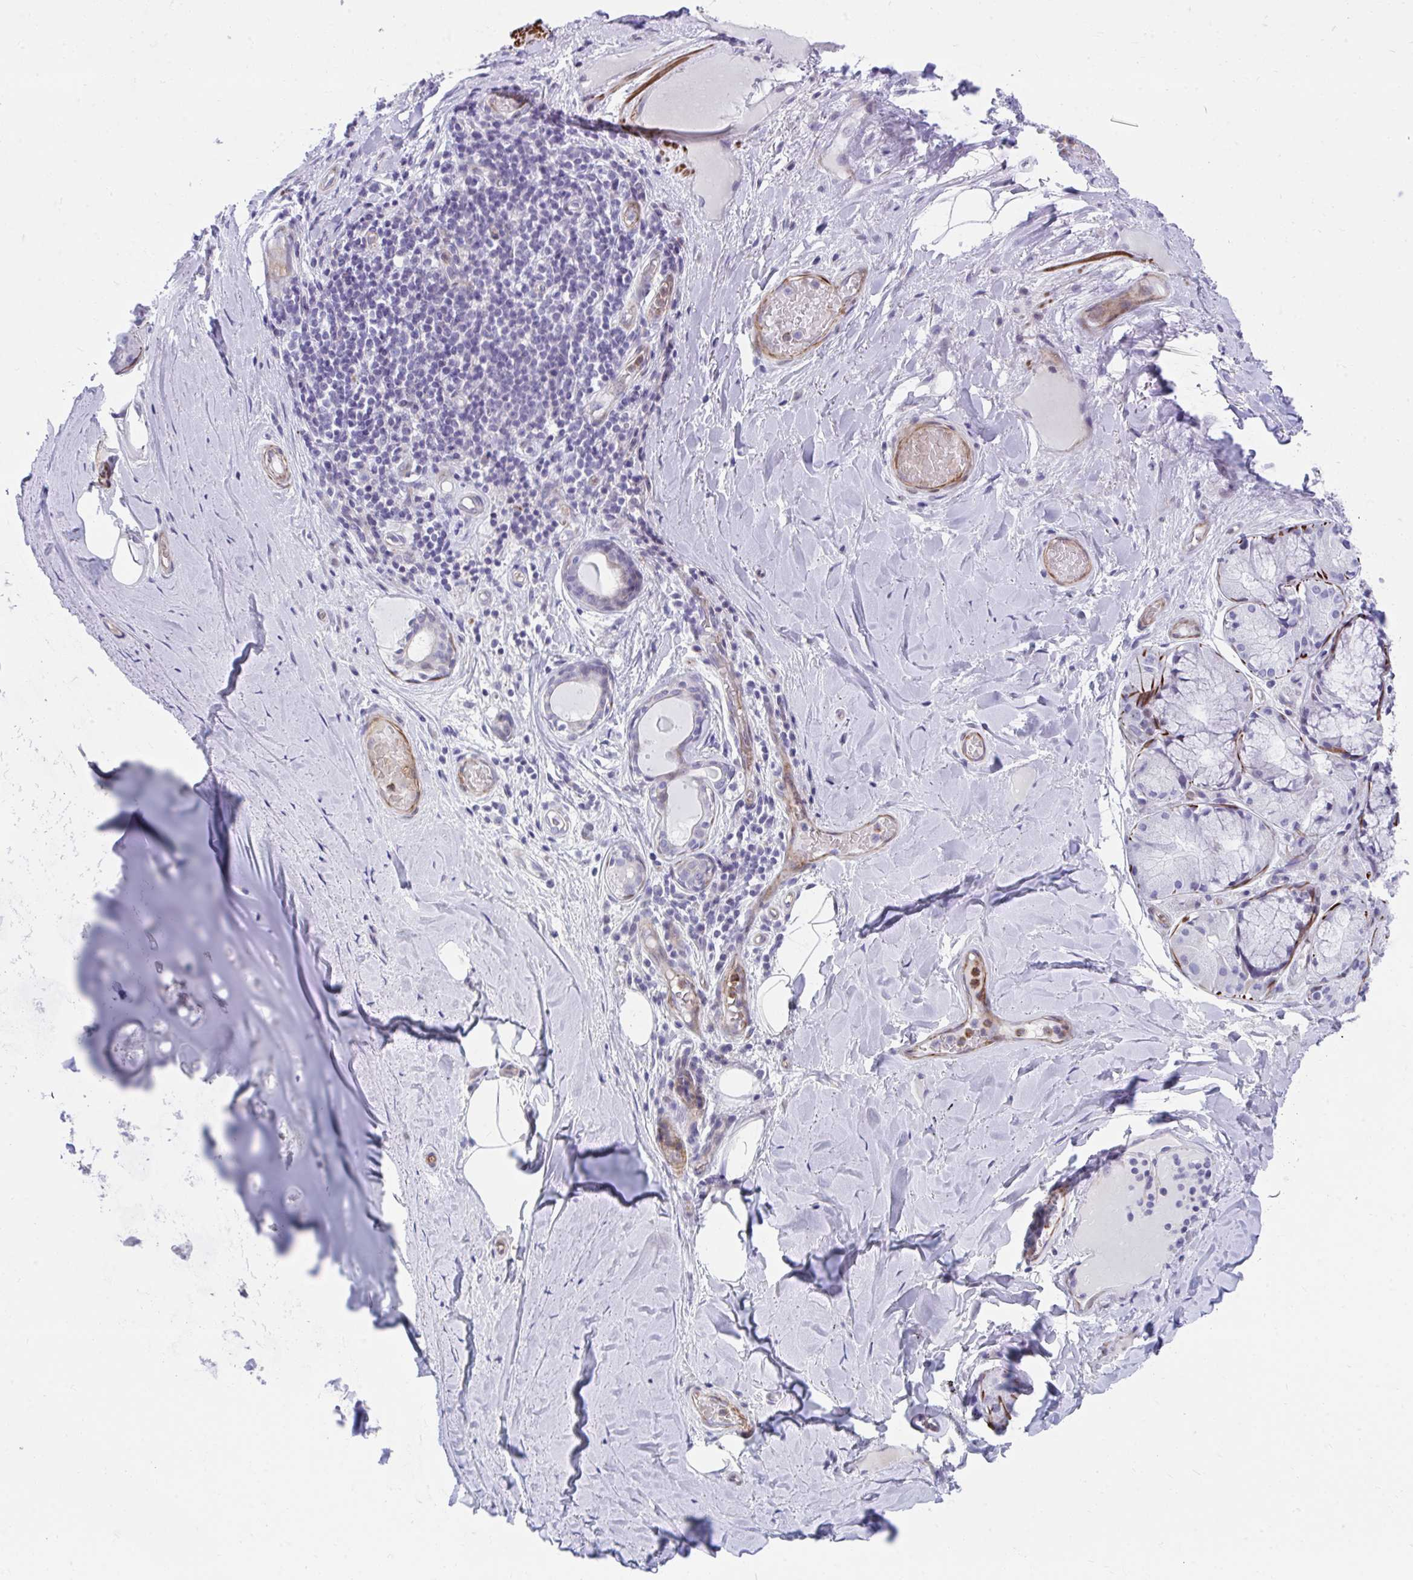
{"staining": {"intensity": "negative", "quantity": "none", "location": "none"}, "tissue": "adipose tissue", "cell_type": "Adipocytes", "image_type": "normal", "snomed": [{"axis": "morphology", "description": "Normal tissue, NOS"}, {"axis": "topography", "description": "Cartilage tissue"}, {"axis": "topography", "description": "Bronchus"}], "caption": "Immunohistochemistry (IHC) of normal human adipose tissue displays no expression in adipocytes. (Stains: DAB IHC with hematoxylin counter stain, Microscopy: brightfield microscopy at high magnification).", "gene": "CSTB", "patient": {"sex": "male", "age": 64}}